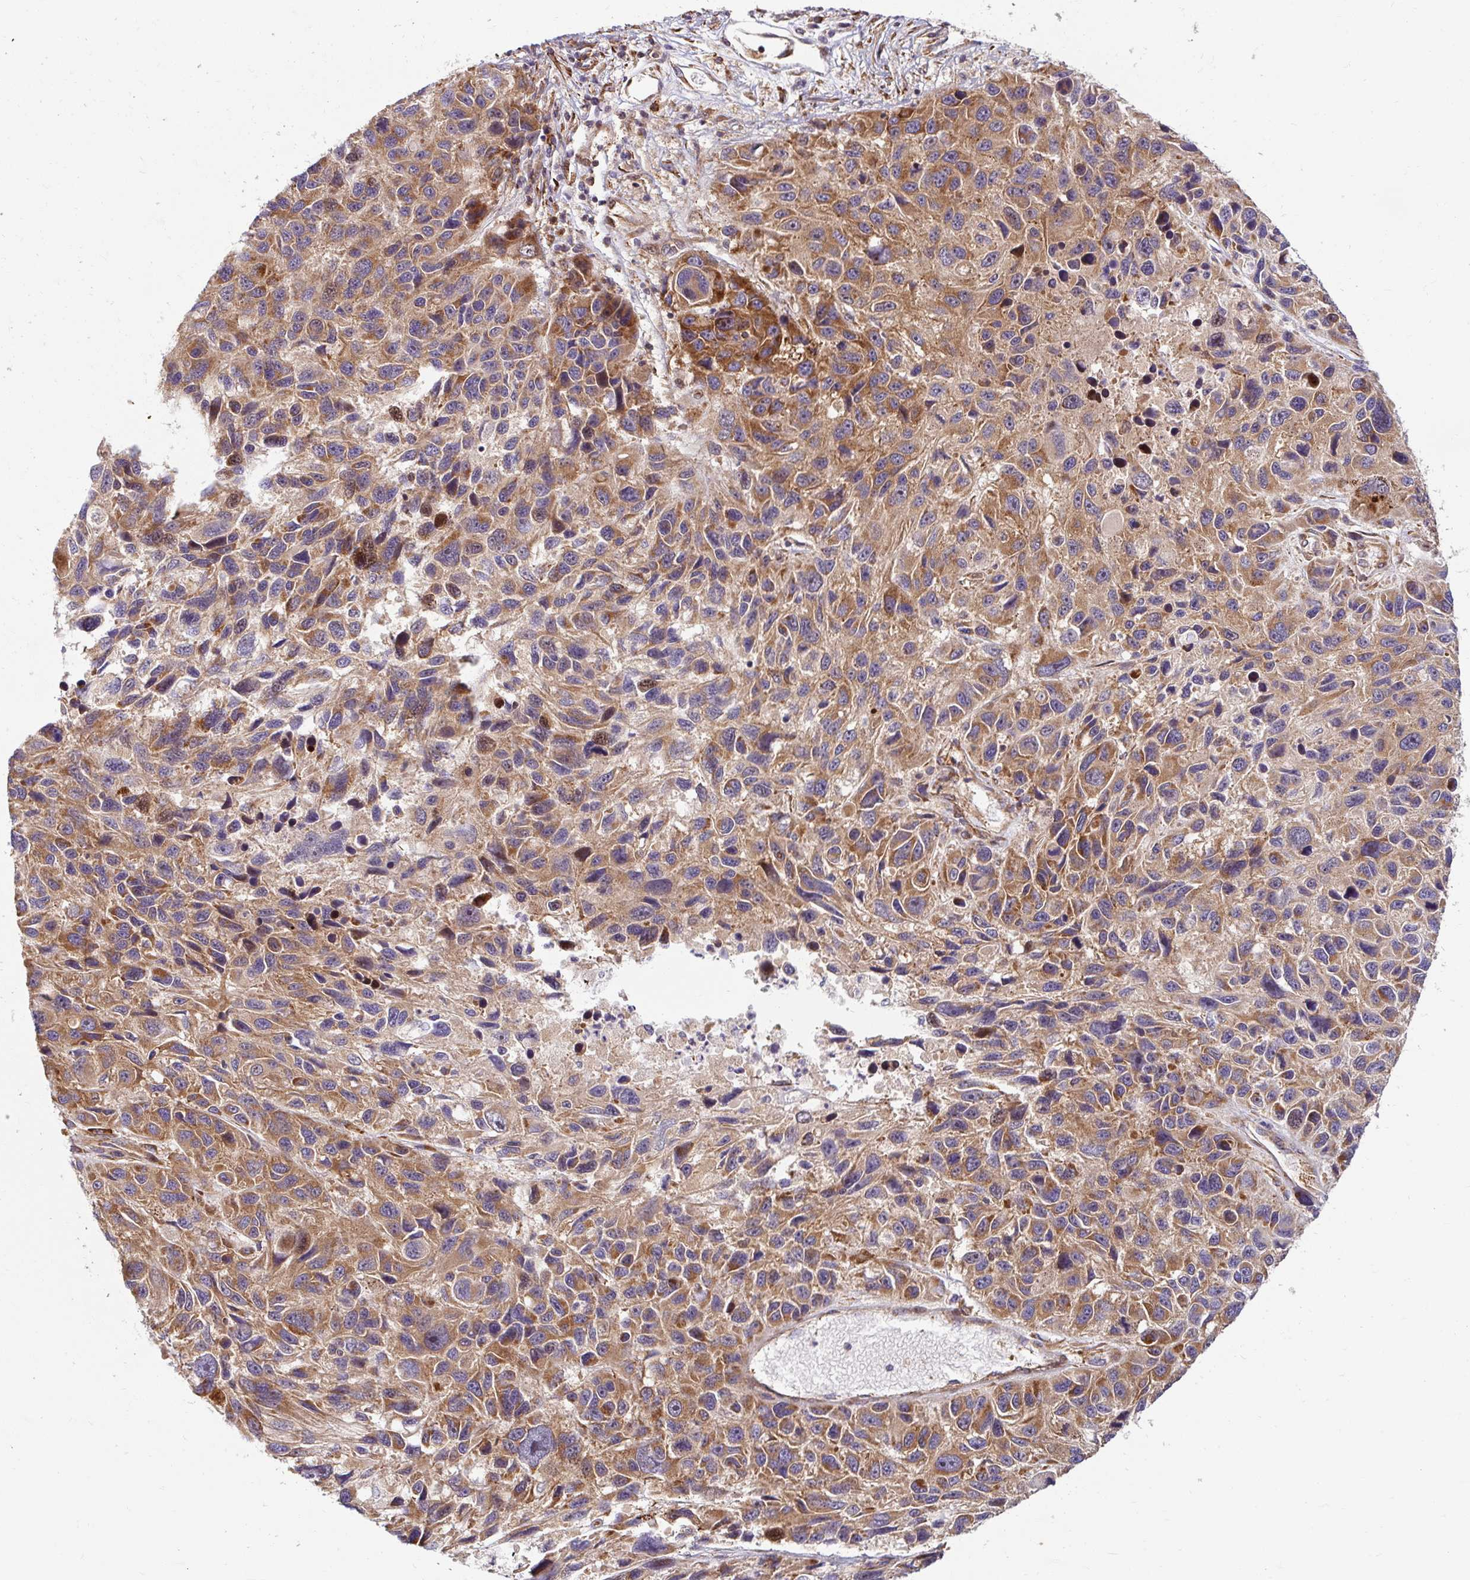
{"staining": {"intensity": "moderate", "quantity": ">75%", "location": "cytoplasmic/membranous"}, "tissue": "melanoma", "cell_type": "Tumor cells", "image_type": "cancer", "snomed": [{"axis": "morphology", "description": "Malignant melanoma, NOS"}, {"axis": "topography", "description": "Skin"}], "caption": "IHC staining of melanoma, which demonstrates medium levels of moderate cytoplasmic/membranous positivity in about >75% of tumor cells indicating moderate cytoplasmic/membranous protein positivity. The staining was performed using DAB (3,3'-diaminobenzidine) (brown) for protein detection and nuclei were counterstained in hematoxylin (blue).", "gene": "BTF3", "patient": {"sex": "male", "age": 53}}